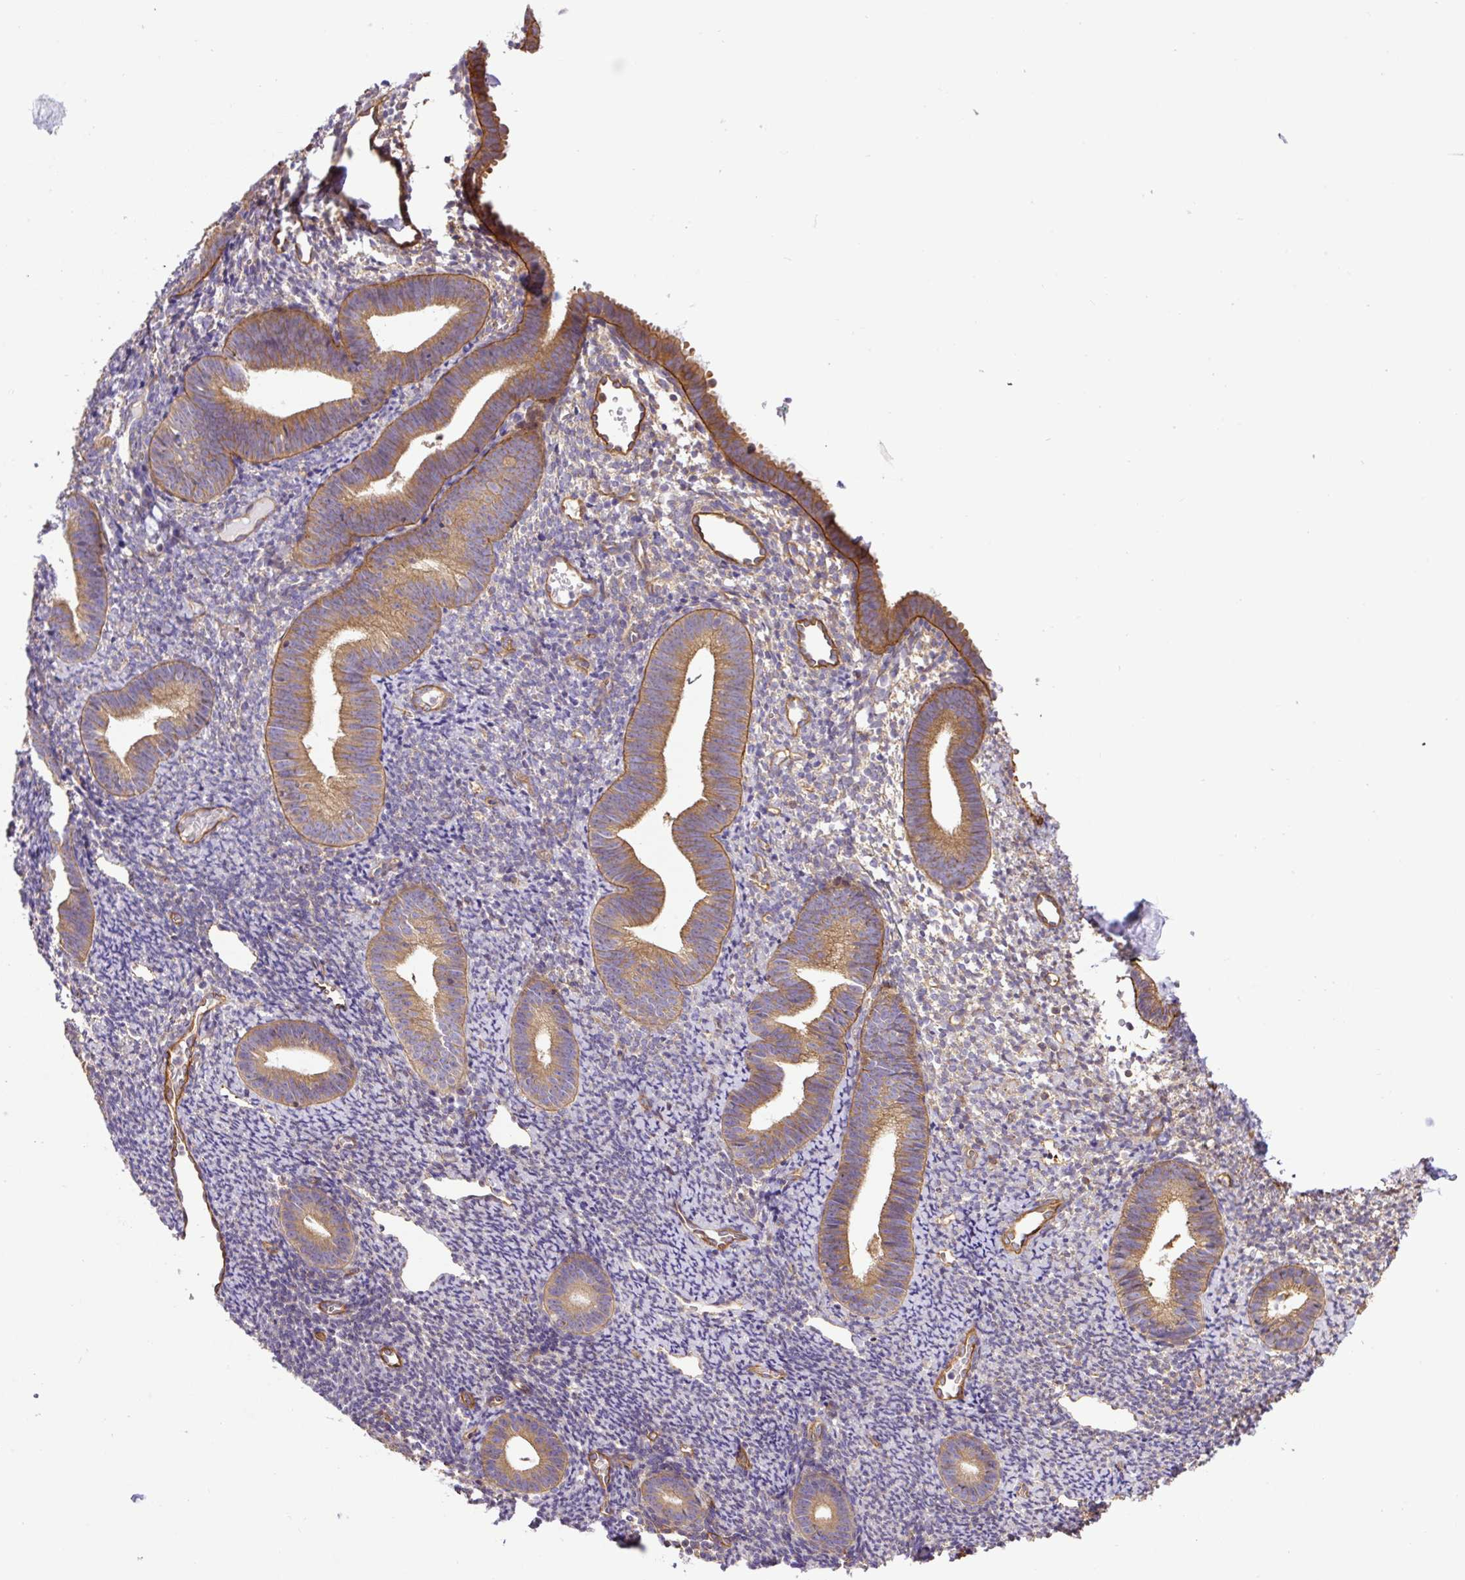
{"staining": {"intensity": "negative", "quantity": "none", "location": "none"}, "tissue": "endometrium", "cell_type": "Cells in endometrial stroma", "image_type": "normal", "snomed": [{"axis": "morphology", "description": "Normal tissue, NOS"}, {"axis": "topography", "description": "Endometrium"}], "caption": "Immunohistochemistry photomicrograph of unremarkable endometrium stained for a protein (brown), which exhibits no expression in cells in endometrial stroma.", "gene": "DCTN1", "patient": {"sex": "female", "age": 39}}